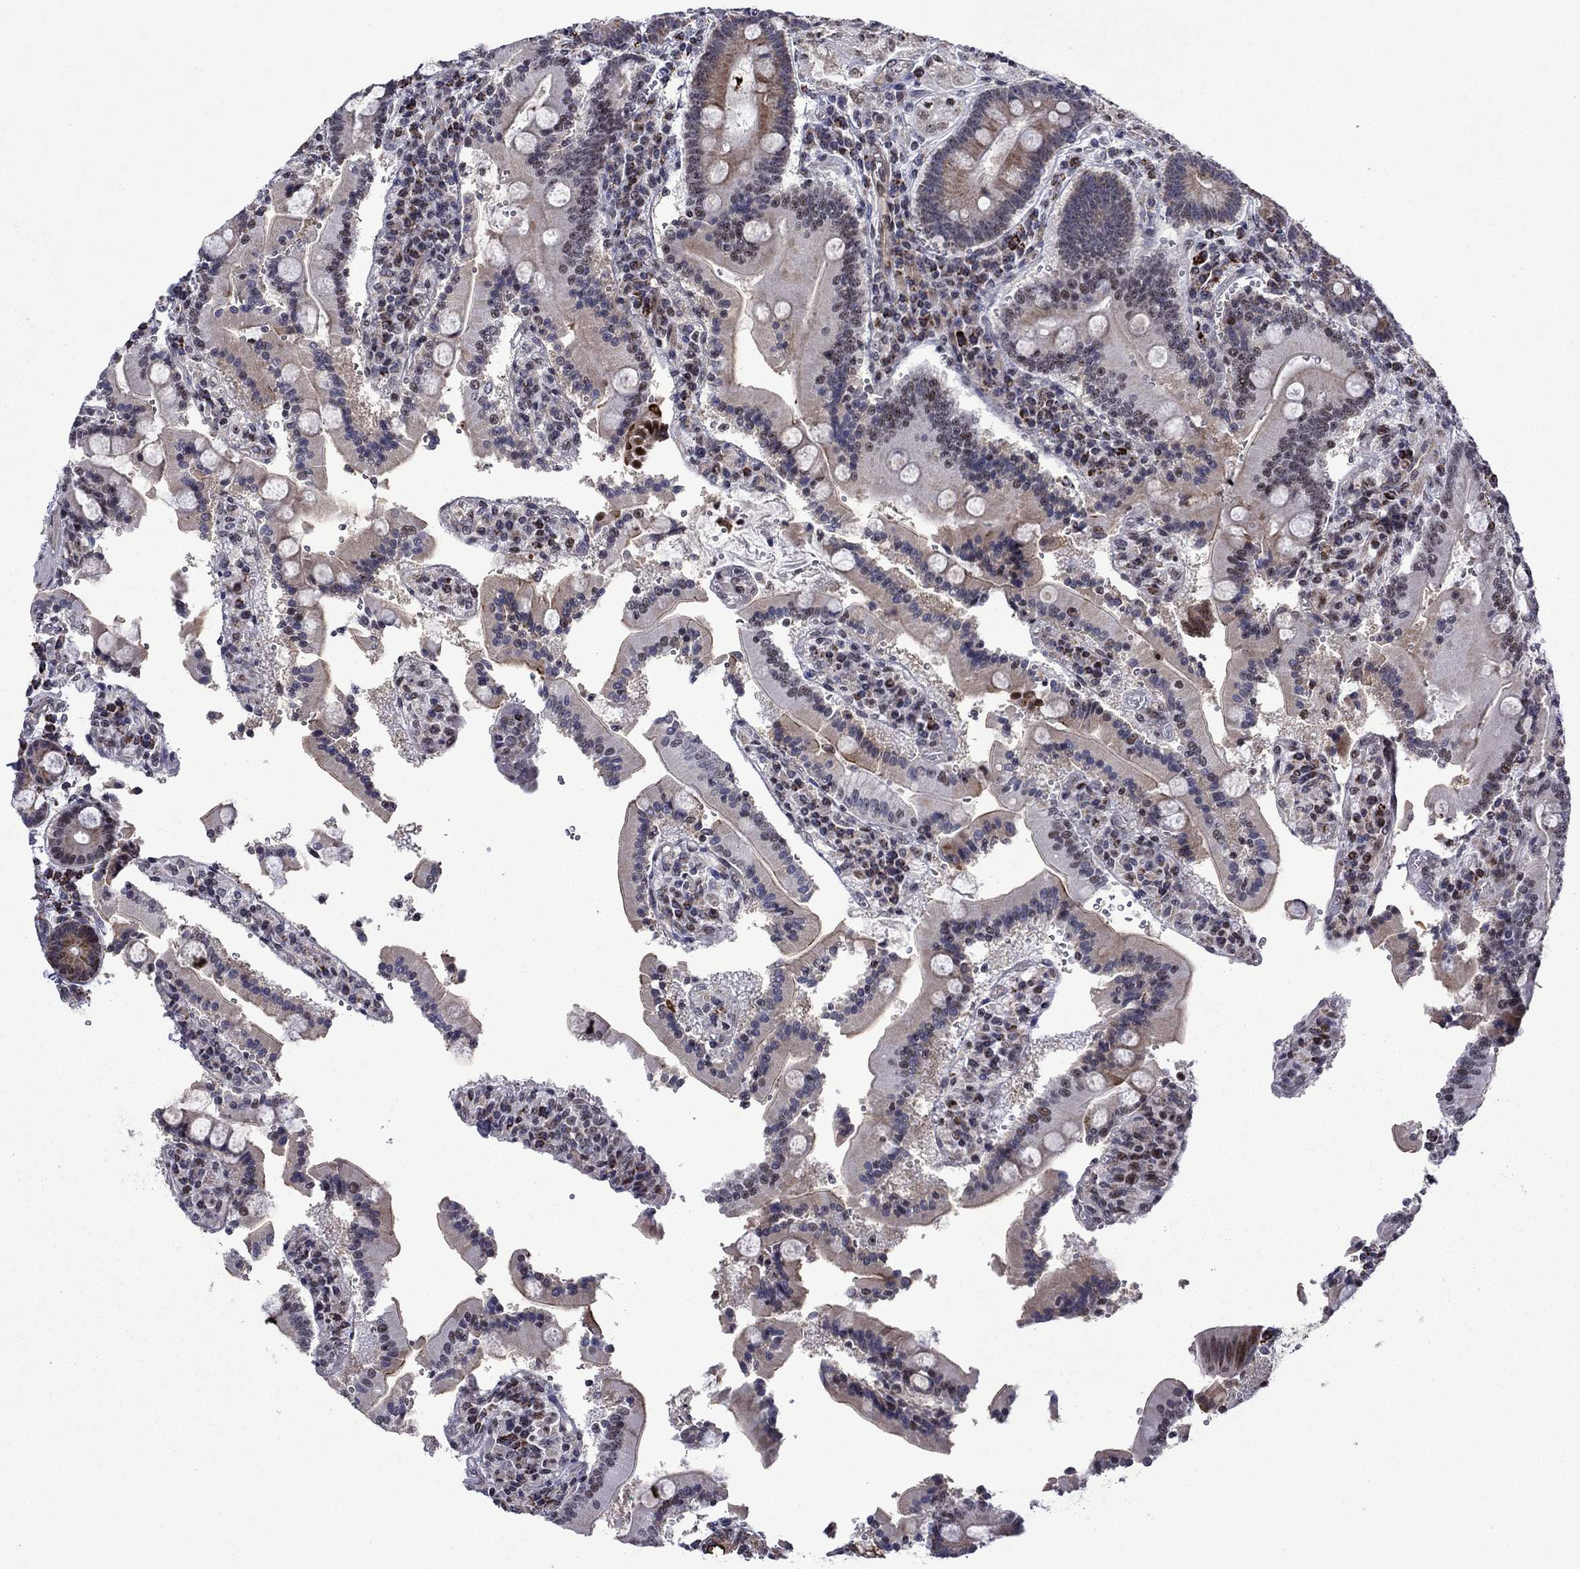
{"staining": {"intensity": "strong", "quantity": "25%-75%", "location": "nuclear"}, "tissue": "duodenum", "cell_type": "Glandular cells", "image_type": "normal", "snomed": [{"axis": "morphology", "description": "Normal tissue, NOS"}, {"axis": "topography", "description": "Duodenum"}], "caption": "This photomicrograph shows IHC staining of benign duodenum, with high strong nuclear expression in approximately 25%-75% of glandular cells.", "gene": "SURF2", "patient": {"sex": "female", "age": 62}}